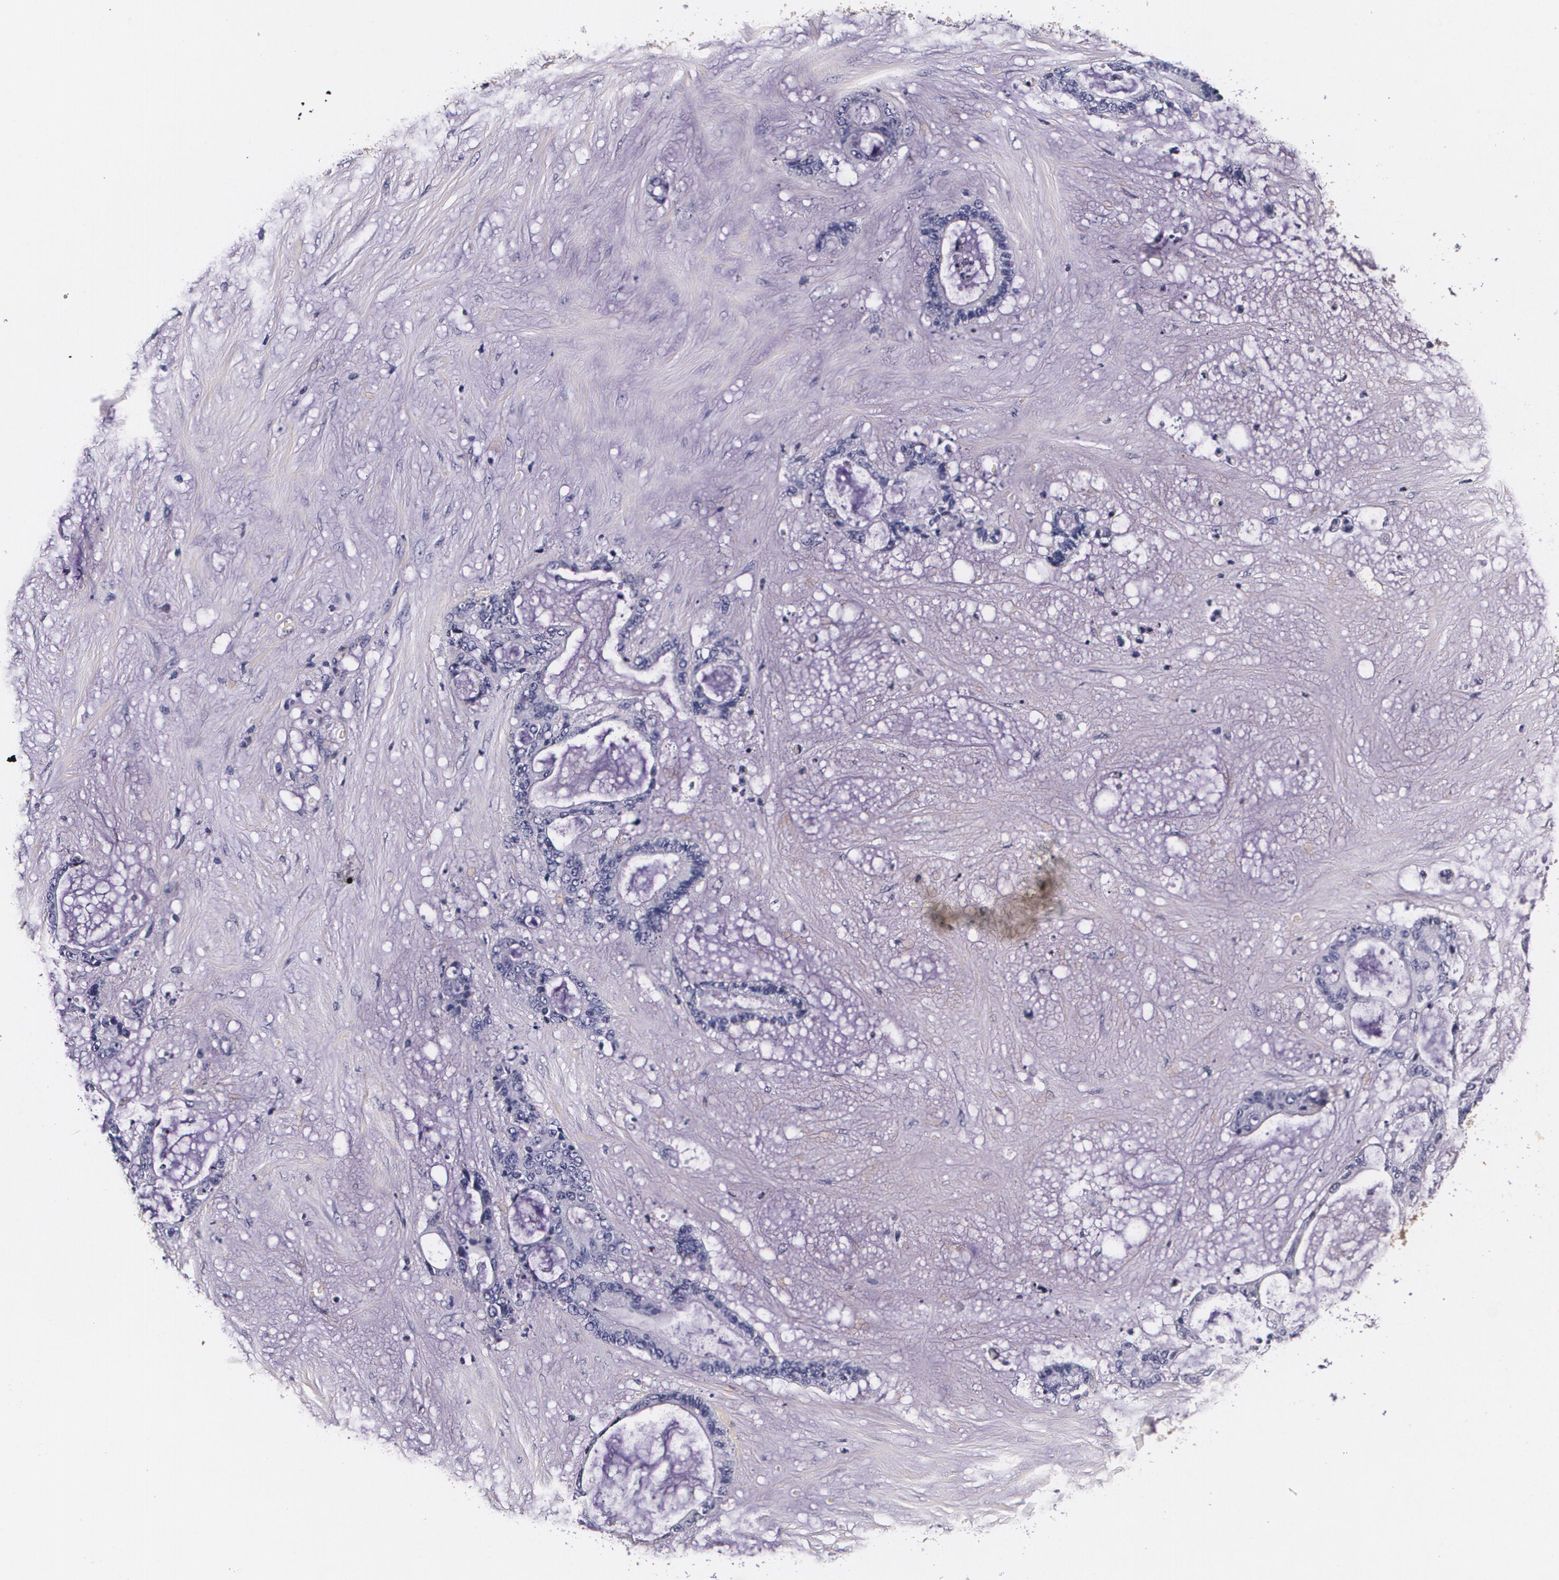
{"staining": {"intensity": "negative", "quantity": "none", "location": "none"}, "tissue": "liver cancer", "cell_type": "Tumor cells", "image_type": "cancer", "snomed": [{"axis": "morphology", "description": "Cholangiocarcinoma"}, {"axis": "topography", "description": "Liver"}], "caption": "IHC histopathology image of neoplastic tissue: cholangiocarcinoma (liver) stained with DAB (3,3'-diaminobenzidine) displays no significant protein staining in tumor cells.", "gene": "TTR", "patient": {"sex": "female", "age": 73}}